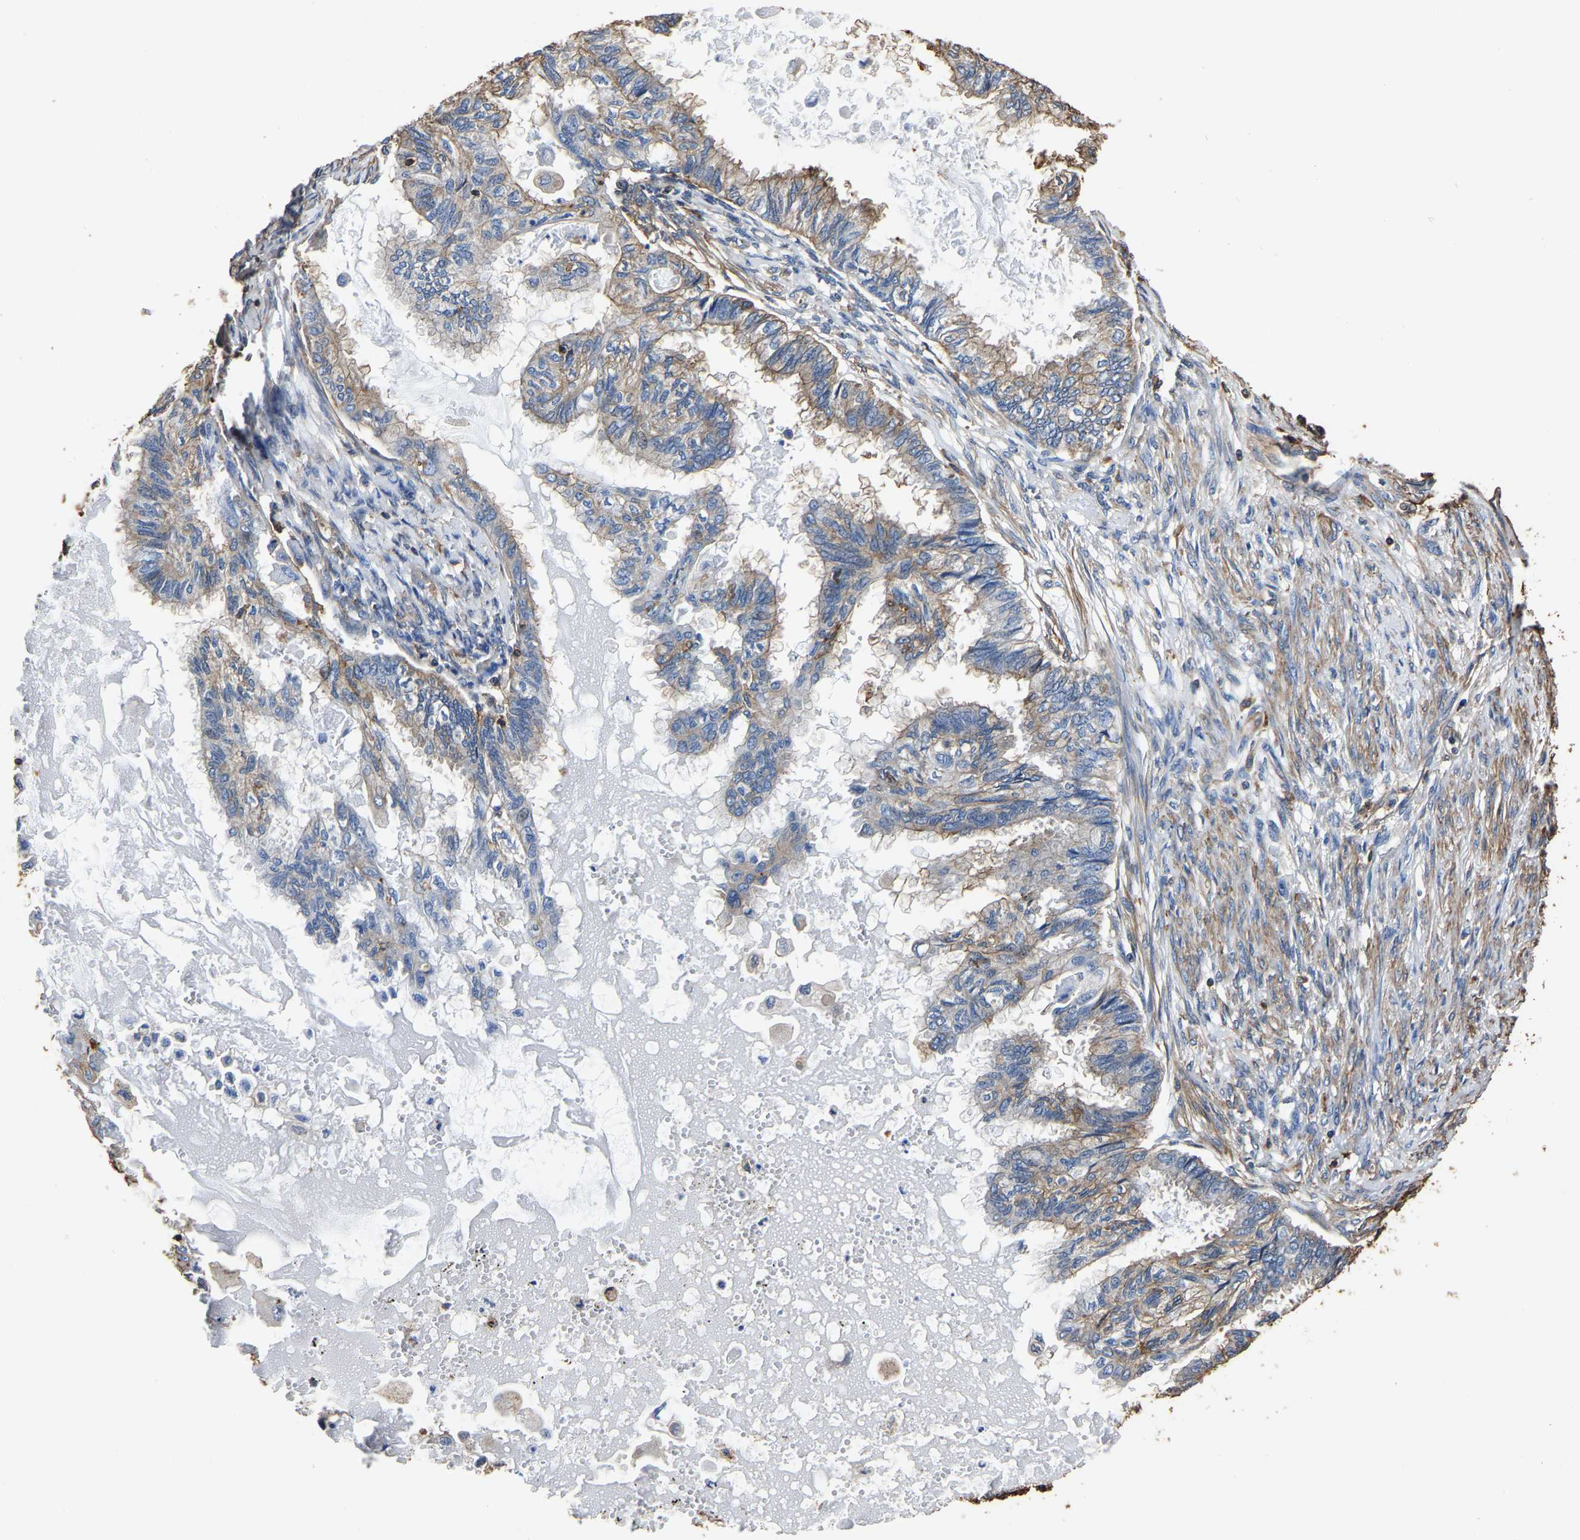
{"staining": {"intensity": "moderate", "quantity": "25%-75%", "location": "cytoplasmic/membranous"}, "tissue": "cervical cancer", "cell_type": "Tumor cells", "image_type": "cancer", "snomed": [{"axis": "morphology", "description": "Normal tissue, NOS"}, {"axis": "morphology", "description": "Adenocarcinoma, NOS"}, {"axis": "topography", "description": "Cervix"}, {"axis": "topography", "description": "Endometrium"}], "caption": "Immunohistochemical staining of human adenocarcinoma (cervical) shows medium levels of moderate cytoplasmic/membranous positivity in approximately 25%-75% of tumor cells. The protein of interest is shown in brown color, while the nuclei are stained blue.", "gene": "ARMT1", "patient": {"sex": "female", "age": 86}}